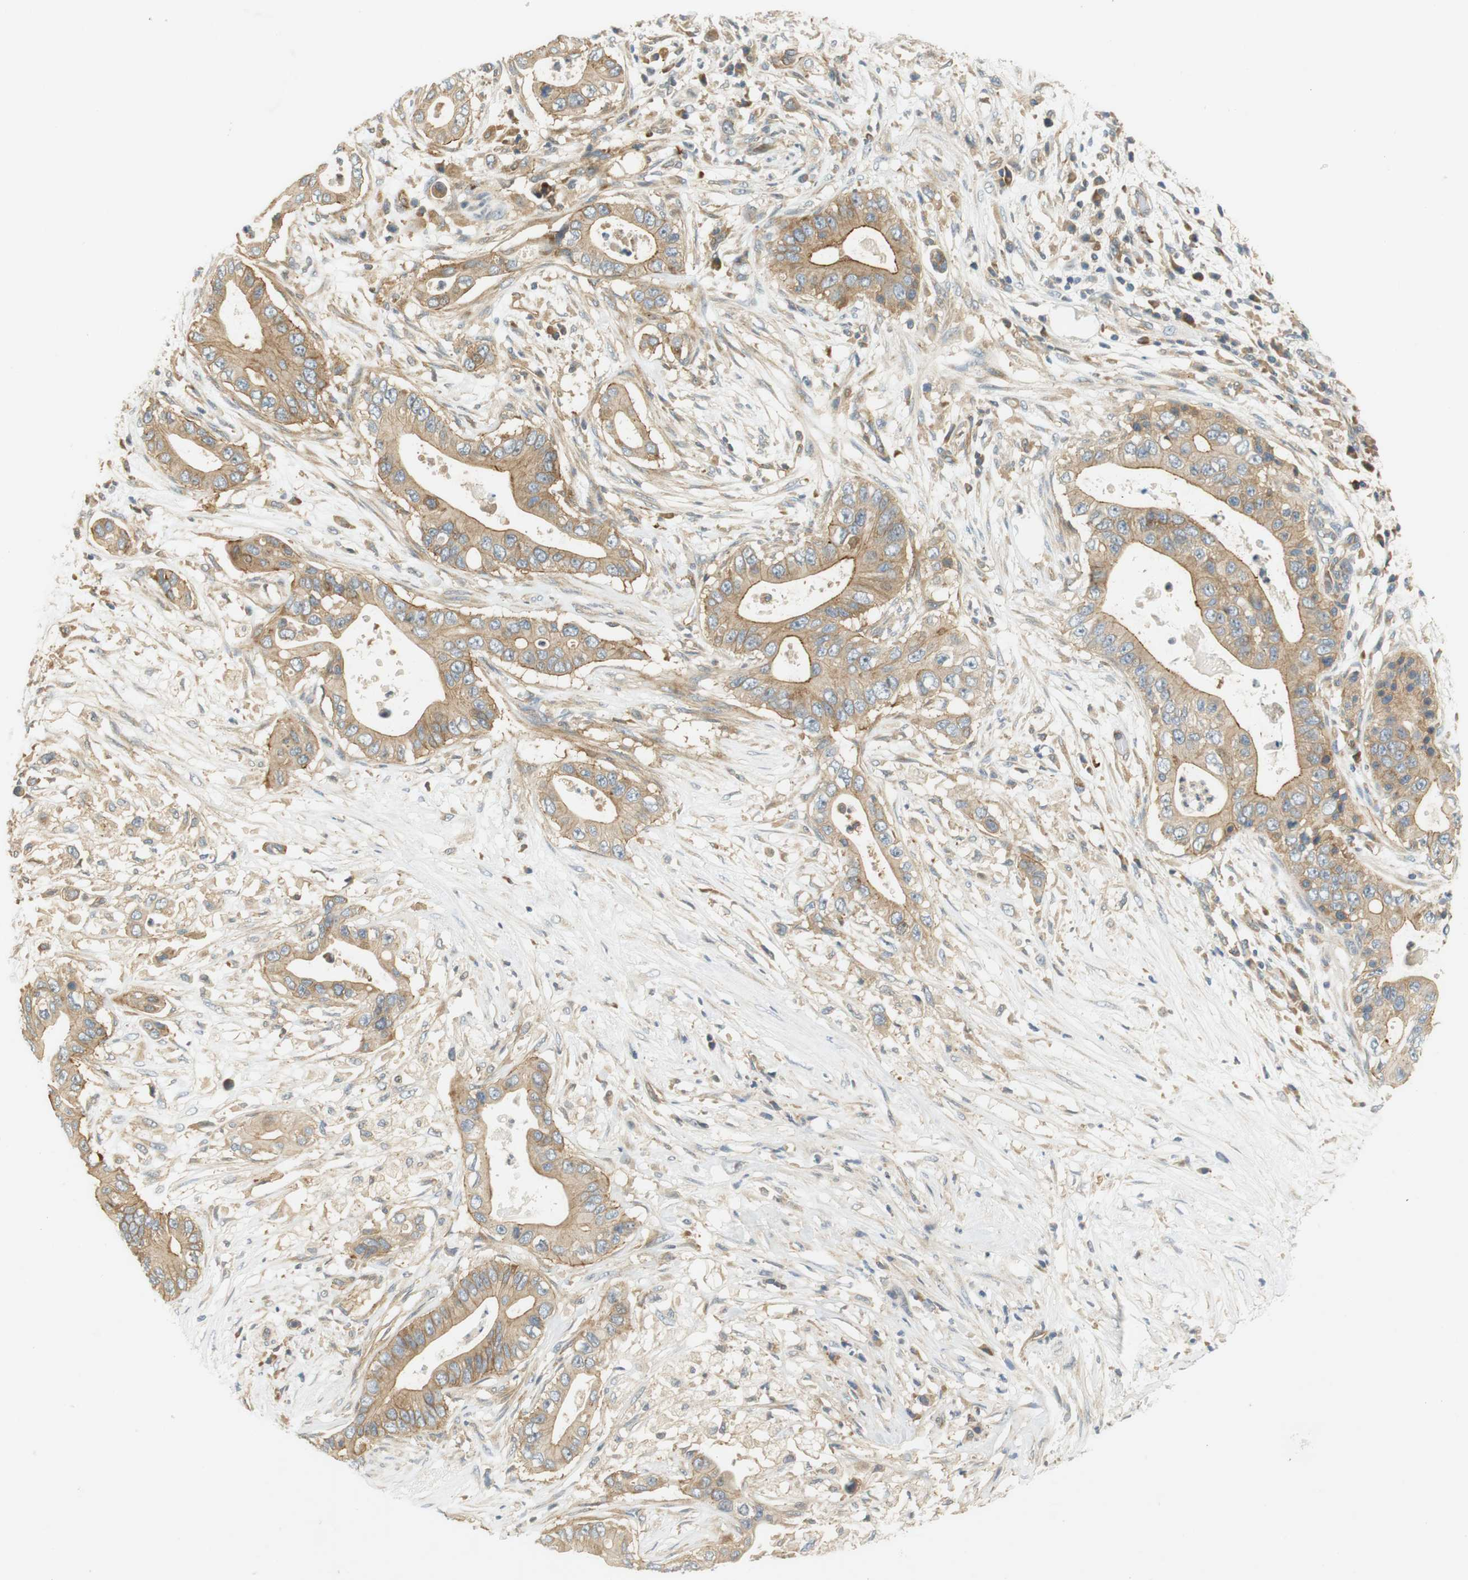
{"staining": {"intensity": "weak", "quantity": ">75%", "location": "cytoplasmic/membranous"}, "tissue": "pancreatic cancer", "cell_type": "Tumor cells", "image_type": "cancer", "snomed": [{"axis": "morphology", "description": "Adenocarcinoma, NOS"}, {"axis": "topography", "description": "Pancreas"}], "caption": "Pancreatic adenocarcinoma tissue exhibits weak cytoplasmic/membranous expression in about >75% of tumor cells, visualized by immunohistochemistry.", "gene": "SH3GLB1", "patient": {"sex": "male", "age": 77}}